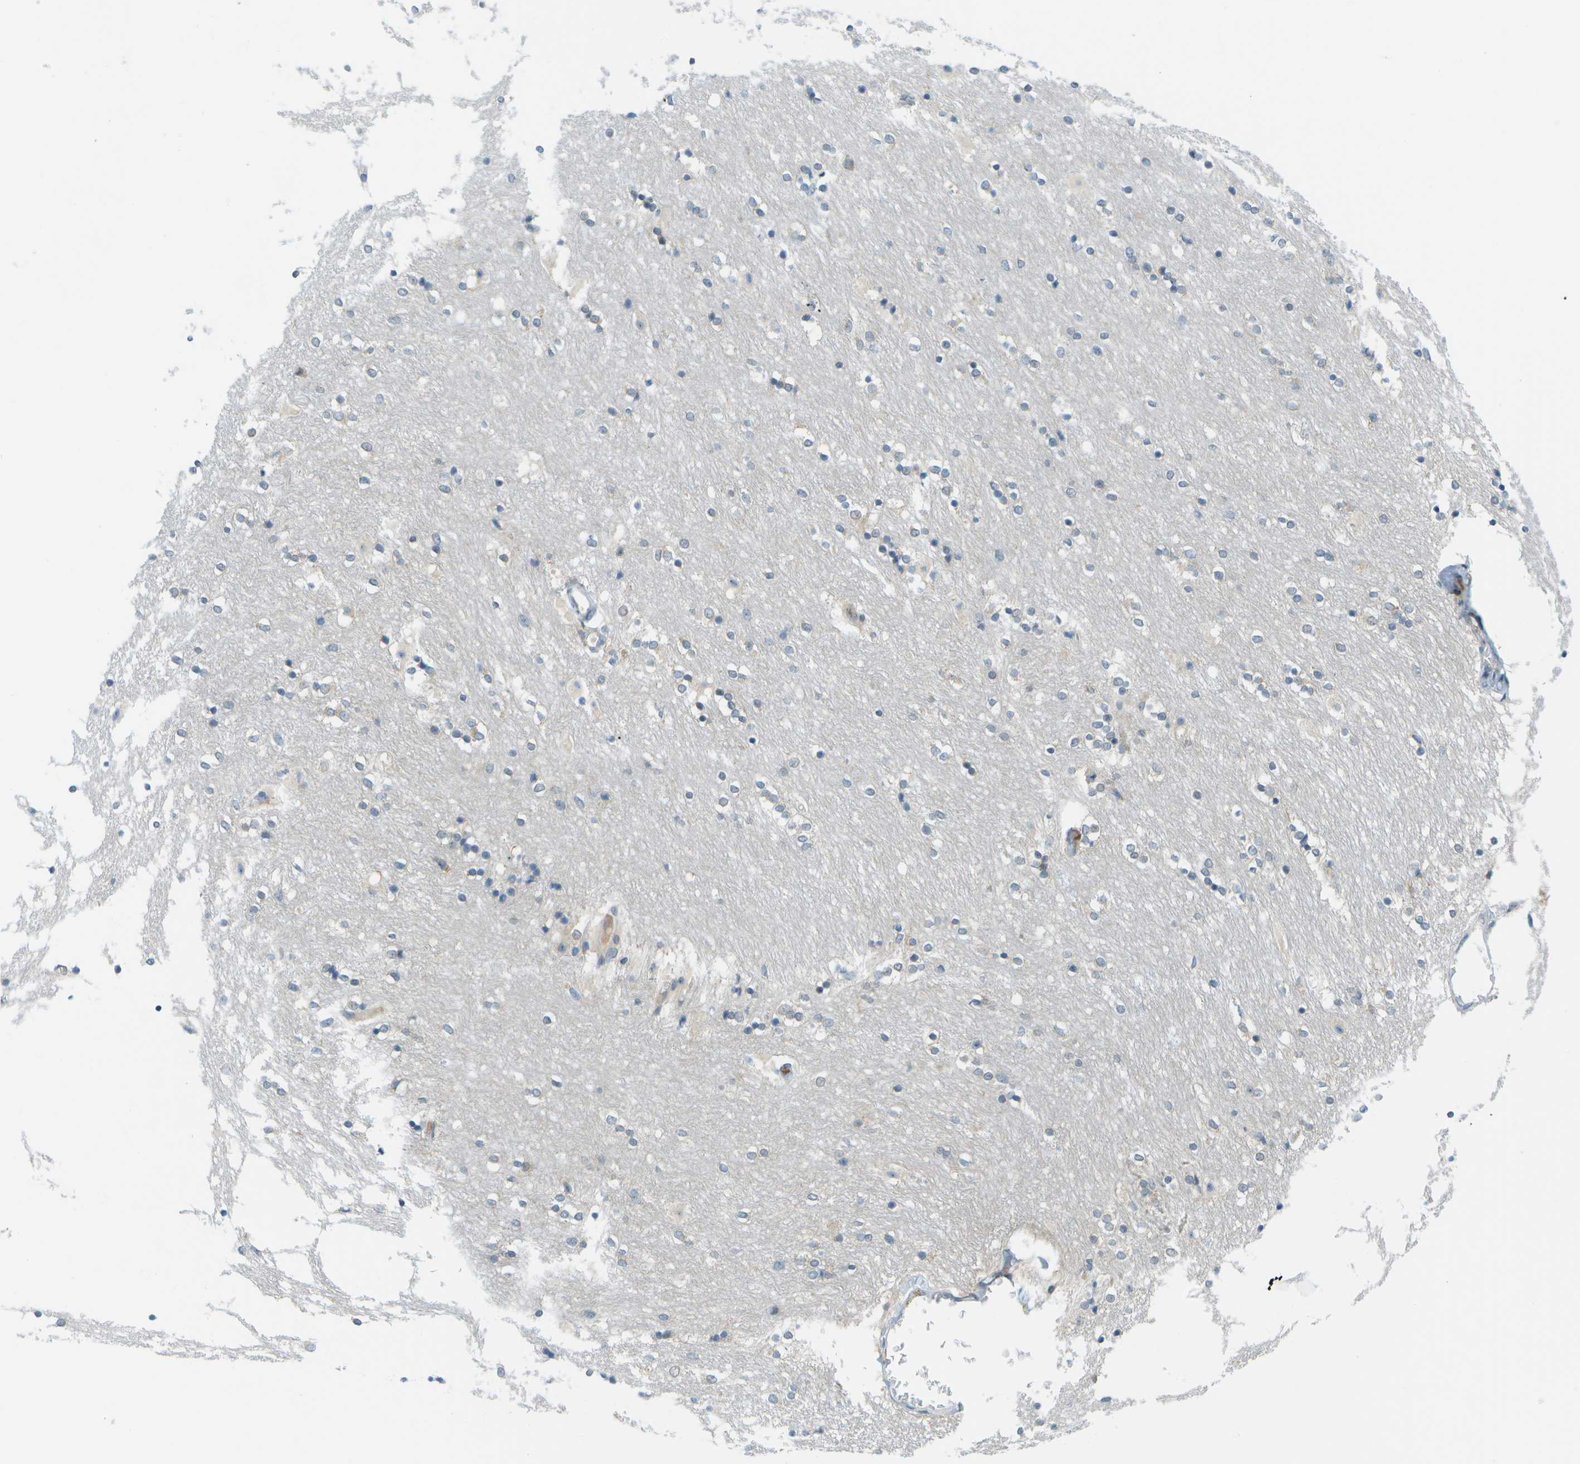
{"staining": {"intensity": "negative", "quantity": "none", "location": "none"}, "tissue": "caudate", "cell_type": "Glial cells", "image_type": "normal", "snomed": [{"axis": "morphology", "description": "Normal tissue, NOS"}, {"axis": "topography", "description": "Lateral ventricle wall"}], "caption": "Immunohistochemical staining of benign caudate reveals no significant positivity in glial cells.", "gene": "PITHD1", "patient": {"sex": "female", "age": 54}}